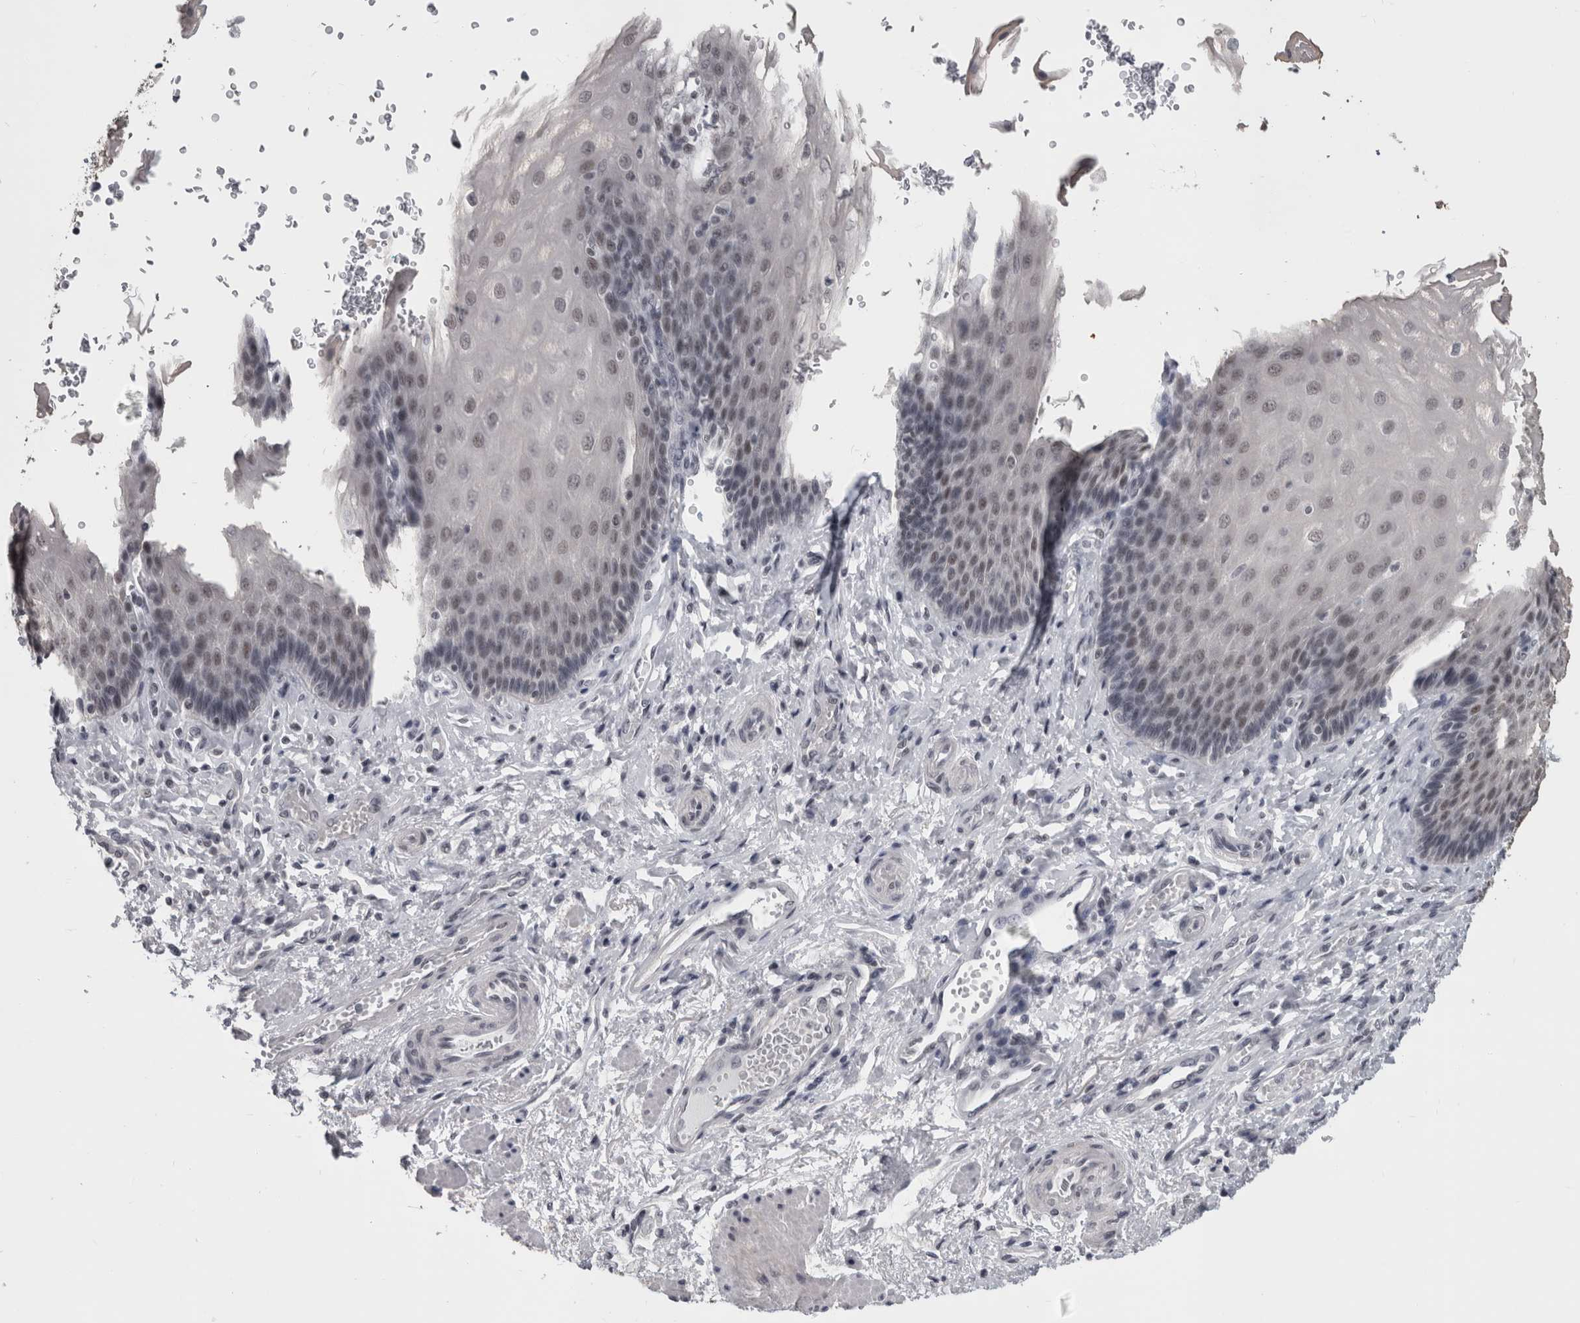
{"staining": {"intensity": "weak", "quantity": ">75%", "location": "nuclear"}, "tissue": "esophagus", "cell_type": "Squamous epithelial cells", "image_type": "normal", "snomed": [{"axis": "morphology", "description": "Normal tissue, NOS"}, {"axis": "topography", "description": "Esophagus"}], "caption": "Benign esophagus was stained to show a protein in brown. There is low levels of weak nuclear positivity in about >75% of squamous epithelial cells.", "gene": "ARID4B", "patient": {"sex": "male", "age": 54}}